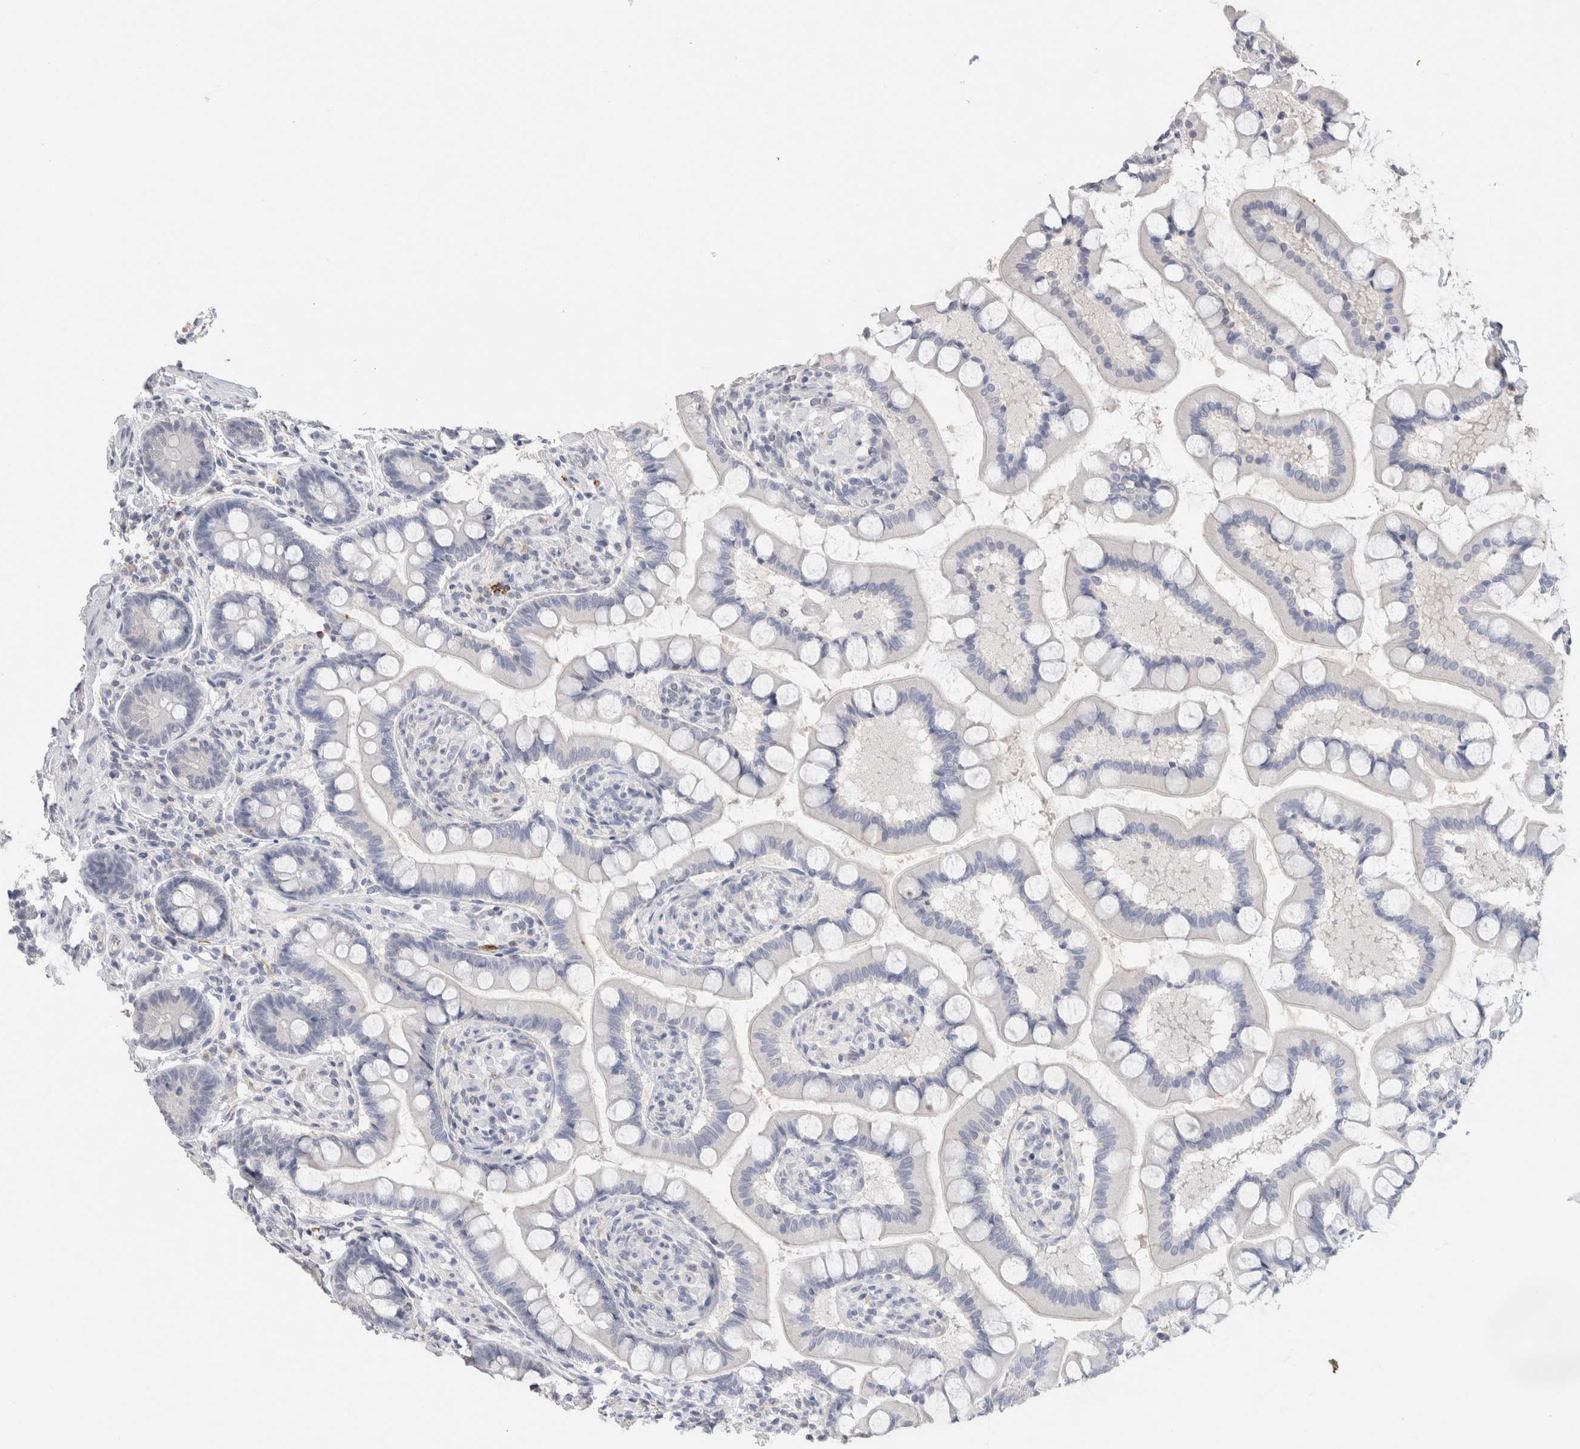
{"staining": {"intensity": "negative", "quantity": "none", "location": "none"}, "tissue": "small intestine", "cell_type": "Glandular cells", "image_type": "normal", "snomed": [{"axis": "morphology", "description": "Normal tissue, NOS"}, {"axis": "topography", "description": "Small intestine"}], "caption": "A high-resolution micrograph shows IHC staining of unremarkable small intestine, which reveals no significant expression in glandular cells.", "gene": "LAMP3", "patient": {"sex": "male", "age": 41}}